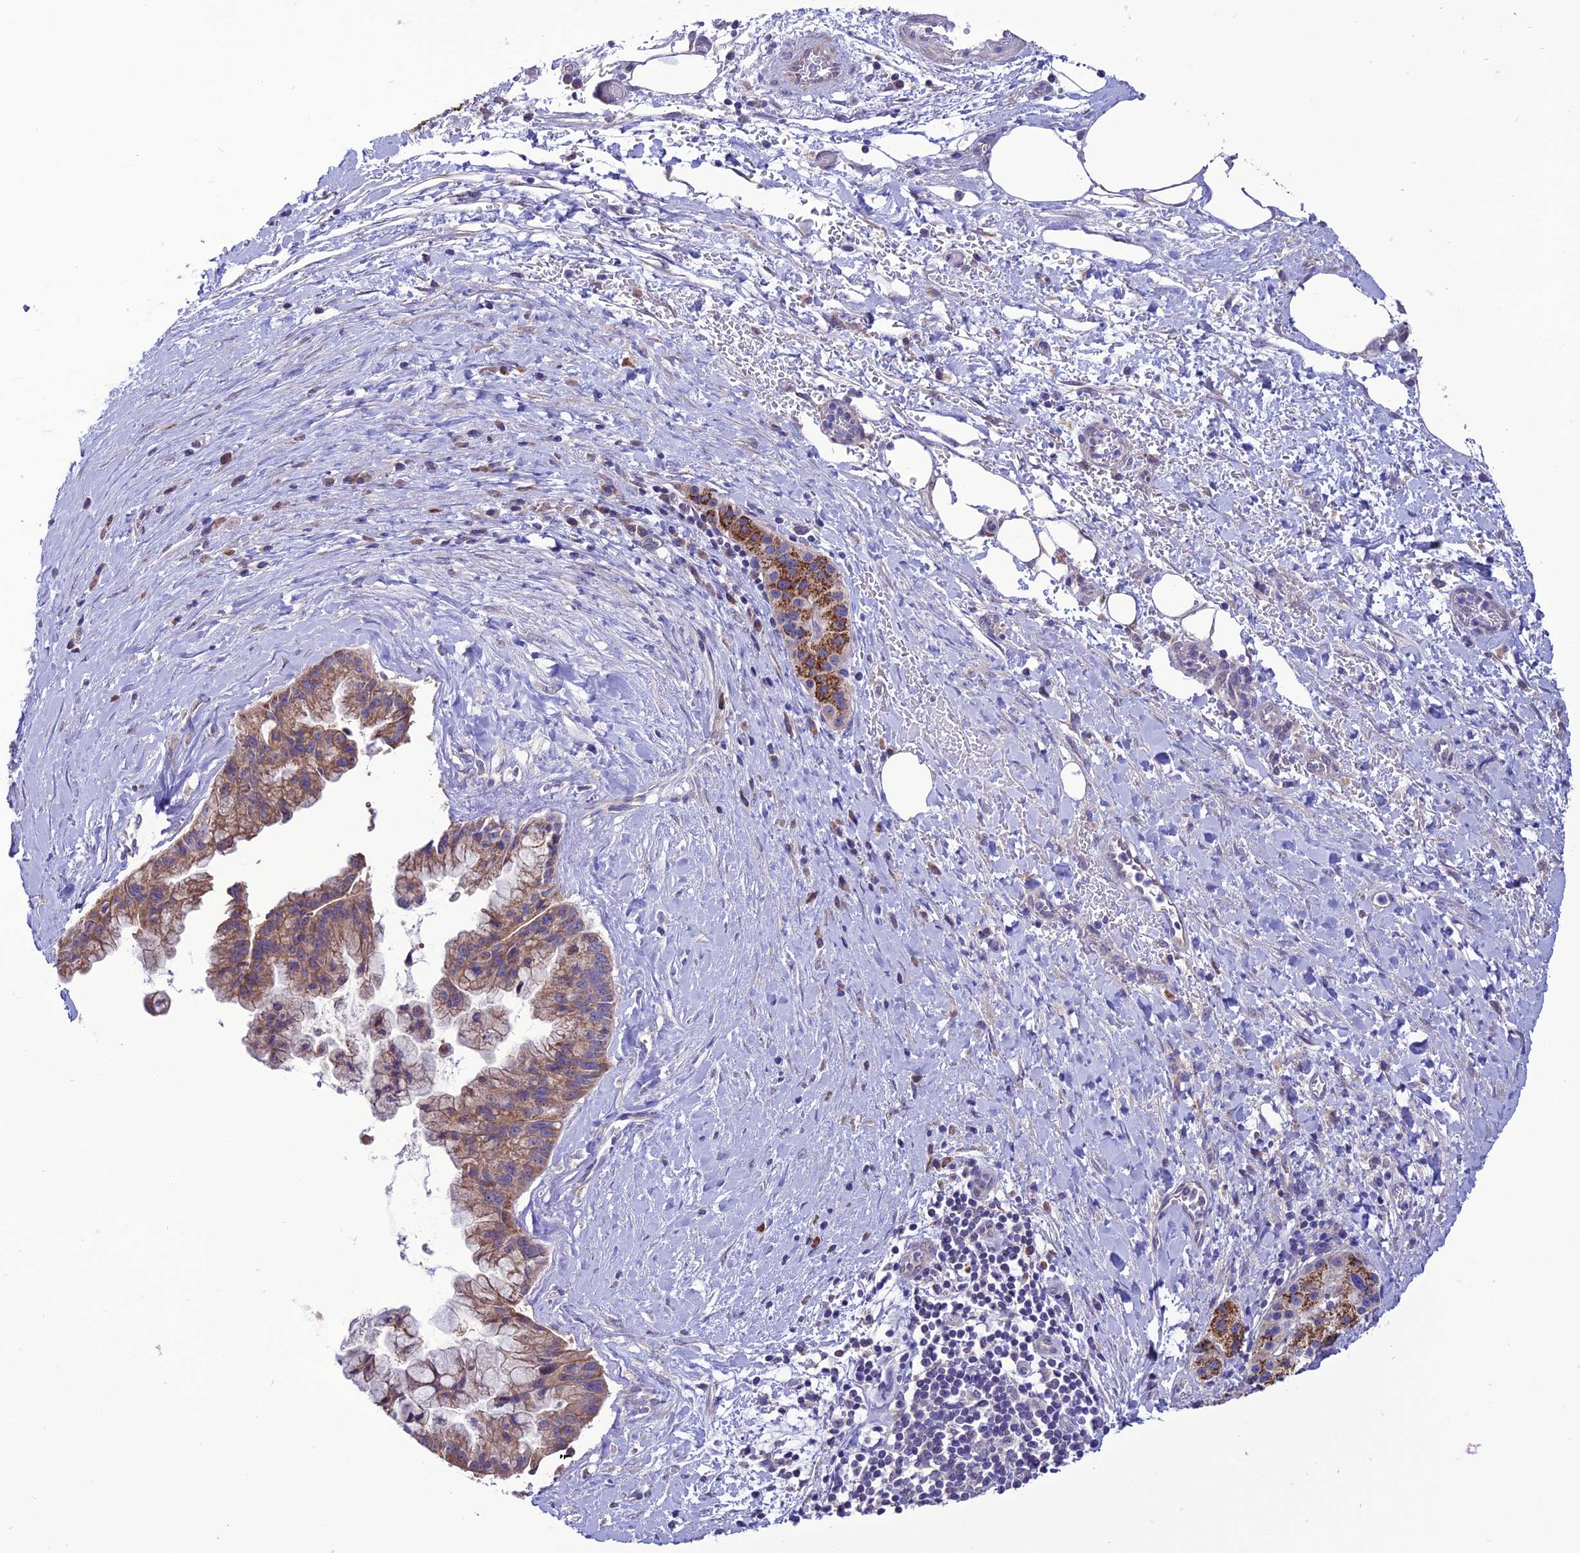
{"staining": {"intensity": "moderate", "quantity": ">75%", "location": "cytoplasmic/membranous"}, "tissue": "pancreatic cancer", "cell_type": "Tumor cells", "image_type": "cancer", "snomed": [{"axis": "morphology", "description": "Adenocarcinoma, NOS"}, {"axis": "topography", "description": "Pancreas"}], "caption": "Pancreatic adenocarcinoma stained for a protein (brown) exhibits moderate cytoplasmic/membranous positive expression in about >75% of tumor cells.", "gene": "HOGA1", "patient": {"sex": "male", "age": 73}}